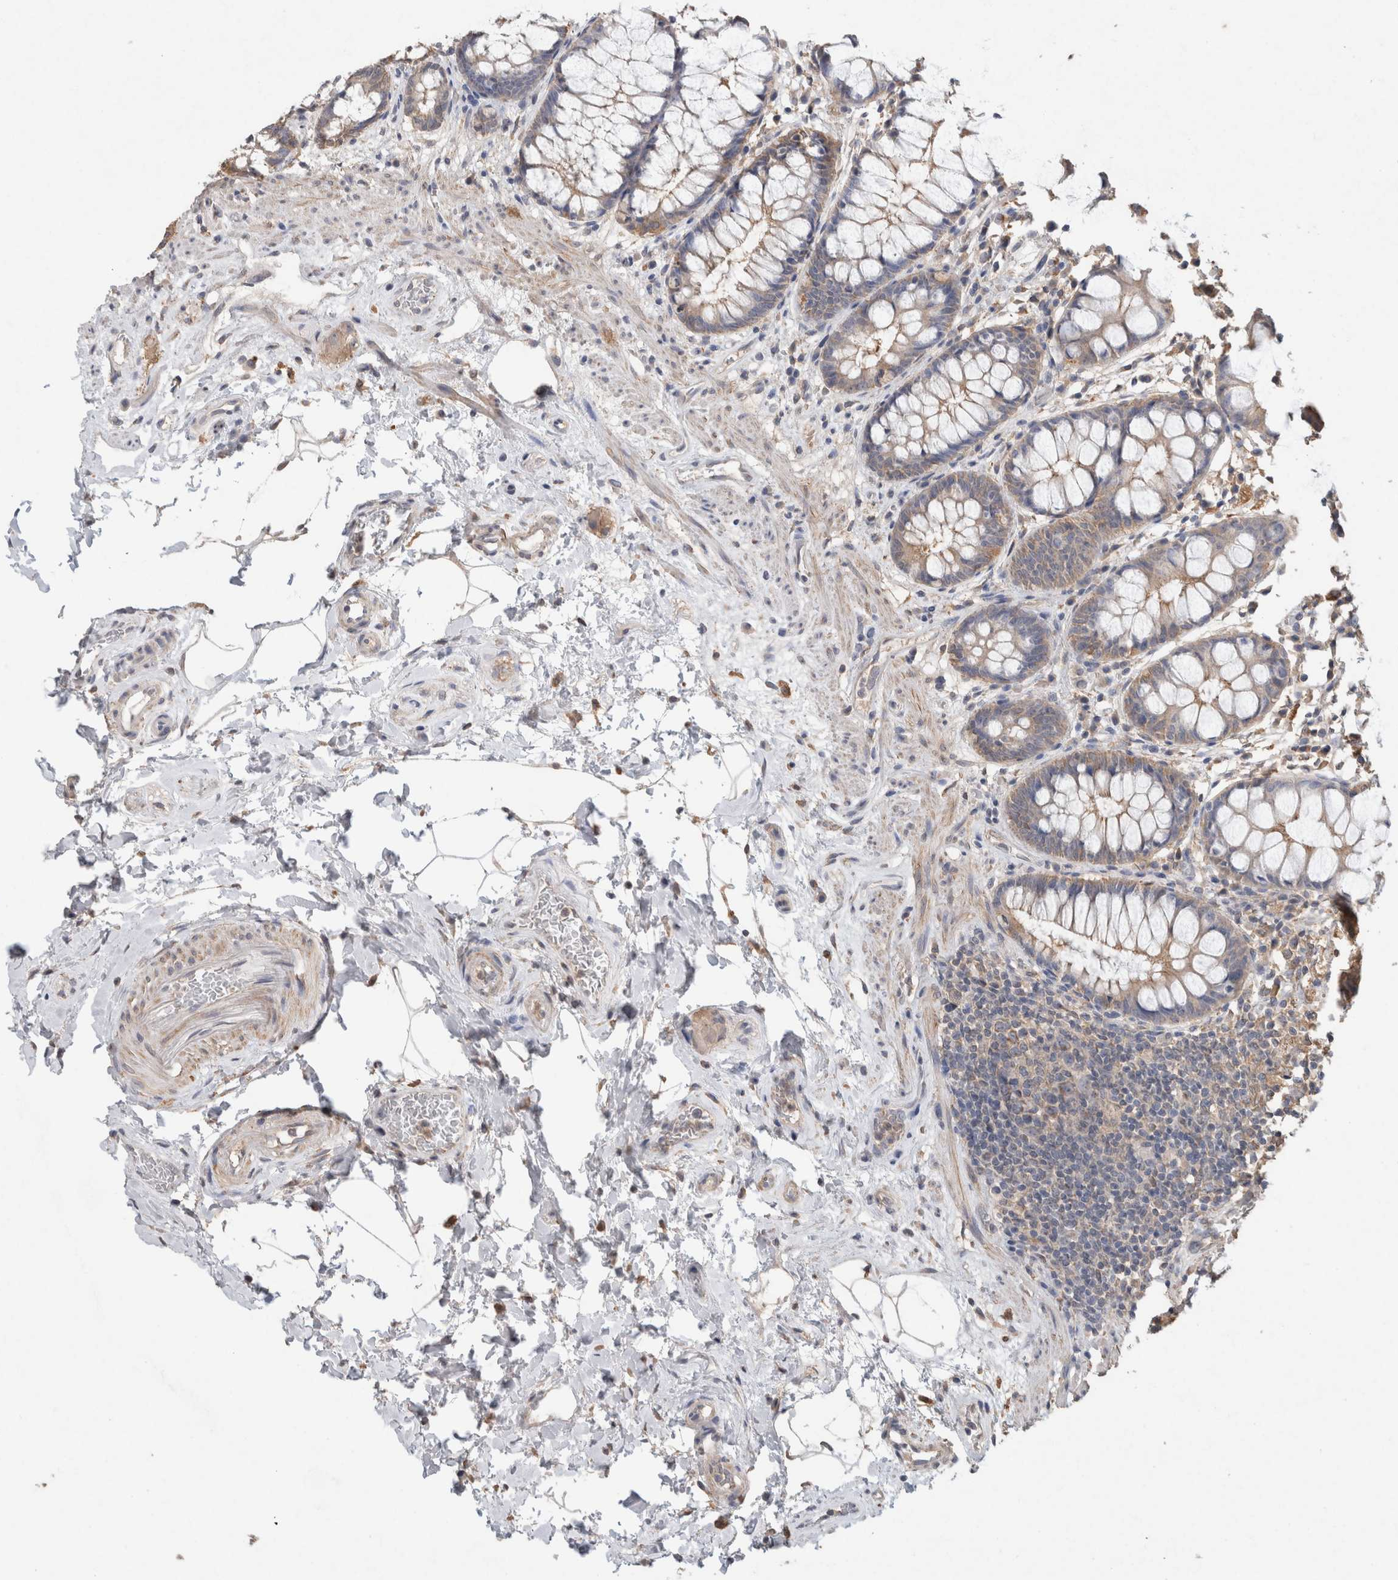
{"staining": {"intensity": "moderate", "quantity": ">75%", "location": "cytoplasmic/membranous"}, "tissue": "rectum", "cell_type": "Glandular cells", "image_type": "normal", "snomed": [{"axis": "morphology", "description": "Normal tissue, NOS"}, {"axis": "topography", "description": "Rectum"}], "caption": "Glandular cells show moderate cytoplasmic/membranous positivity in about >75% of cells in unremarkable rectum.", "gene": "RAB14", "patient": {"sex": "male", "age": 64}}